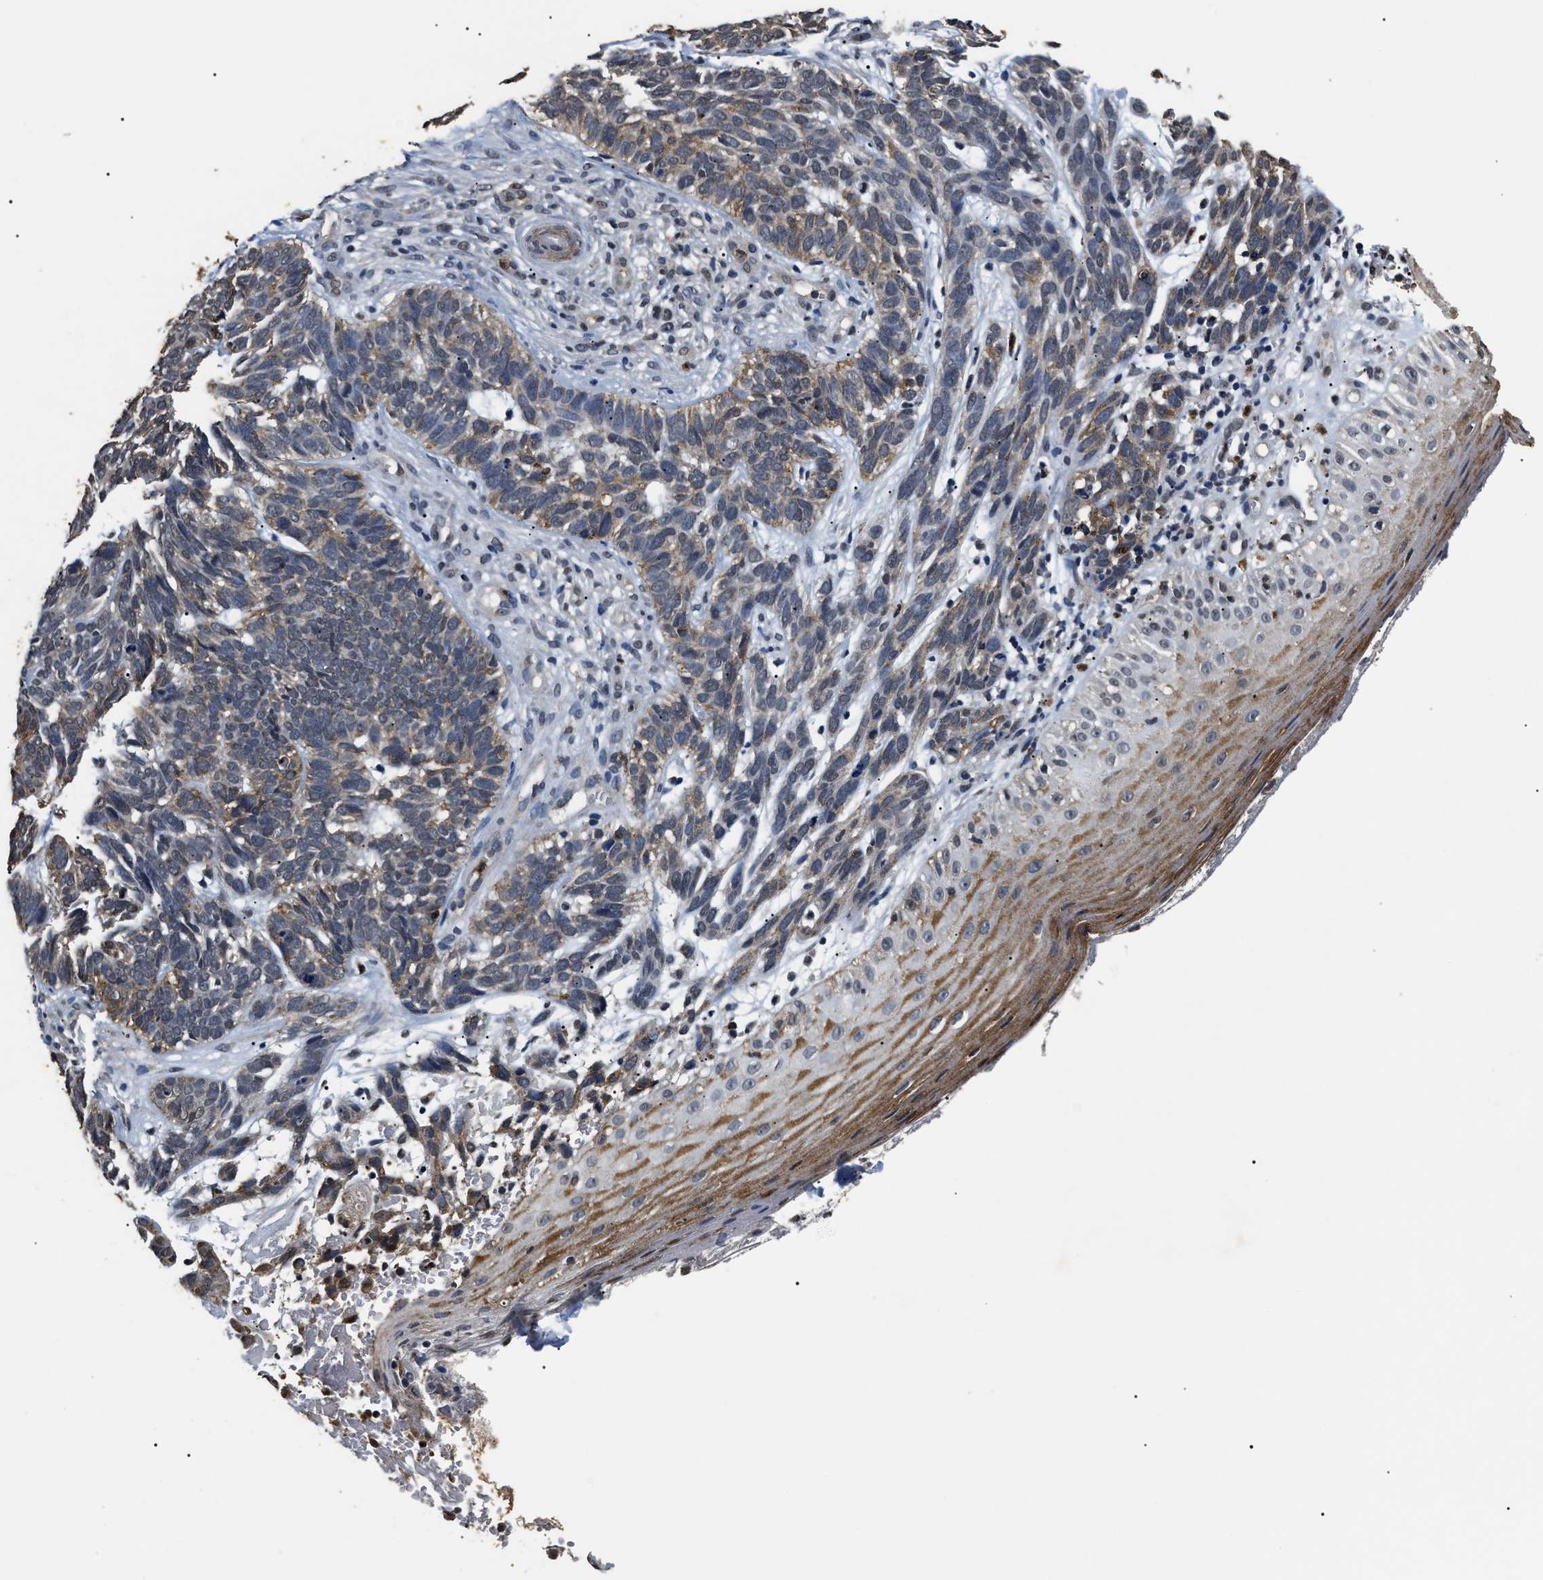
{"staining": {"intensity": "moderate", "quantity": "25%-75%", "location": "cytoplasmic/membranous"}, "tissue": "skin cancer", "cell_type": "Tumor cells", "image_type": "cancer", "snomed": [{"axis": "morphology", "description": "Basal cell carcinoma"}, {"axis": "topography", "description": "Skin"}], "caption": "Immunohistochemistry staining of skin cancer, which shows medium levels of moderate cytoplasmic/membranous staining in about 25%-75% of tumor cells indicating moderate cytoplasmic/membranous protein expression. The staining was performed using DAB (3,3'-diaminobenzidine) (brown) for protein detection and nuclei were counterstained in hematoxylin (blue).", "gene": "ANP32E", "patient": {"sex": "male", "age": 87}}